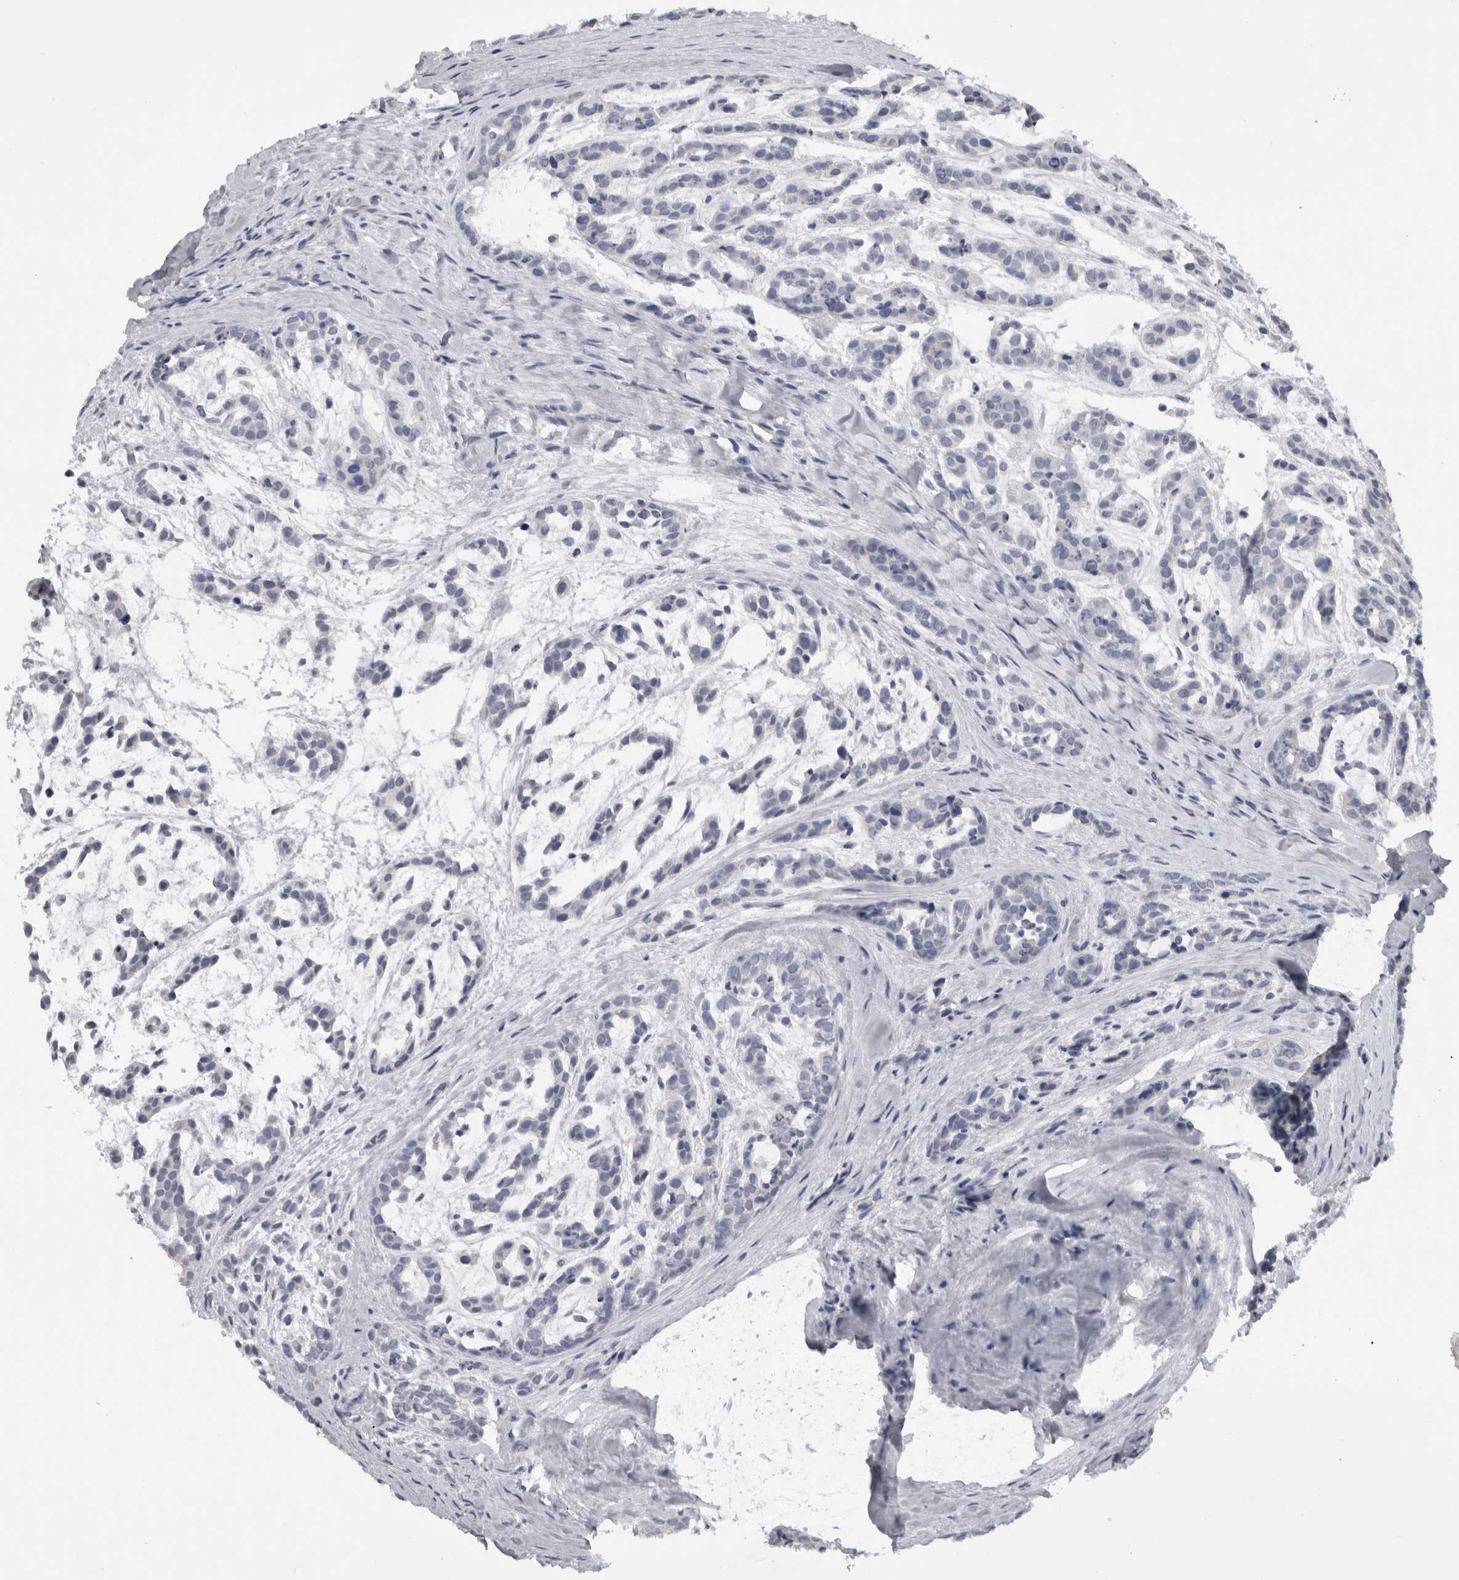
{"staining": {"intensity": "negative", "quantity": "none", "location": "none"}, "tissue": "head and neck cancer", "cell_type": "Tumor cells", "image_type": "cancer", "snomed": [{"axis": "morphology", "description": "Adenocarcinoma, NOS"}, {"axis": "morphology", "description": "Adenoma, NOS"}, {"axis": "topography", "description": "Head-Neck"}], "caption": "Immunohistochemical staining of human head and neck cancer (adenocarcinoma) displays no significant positivity in tumor cells.", "gene": "ADAM2", "patient": {"sex": "female", "age": 55}}